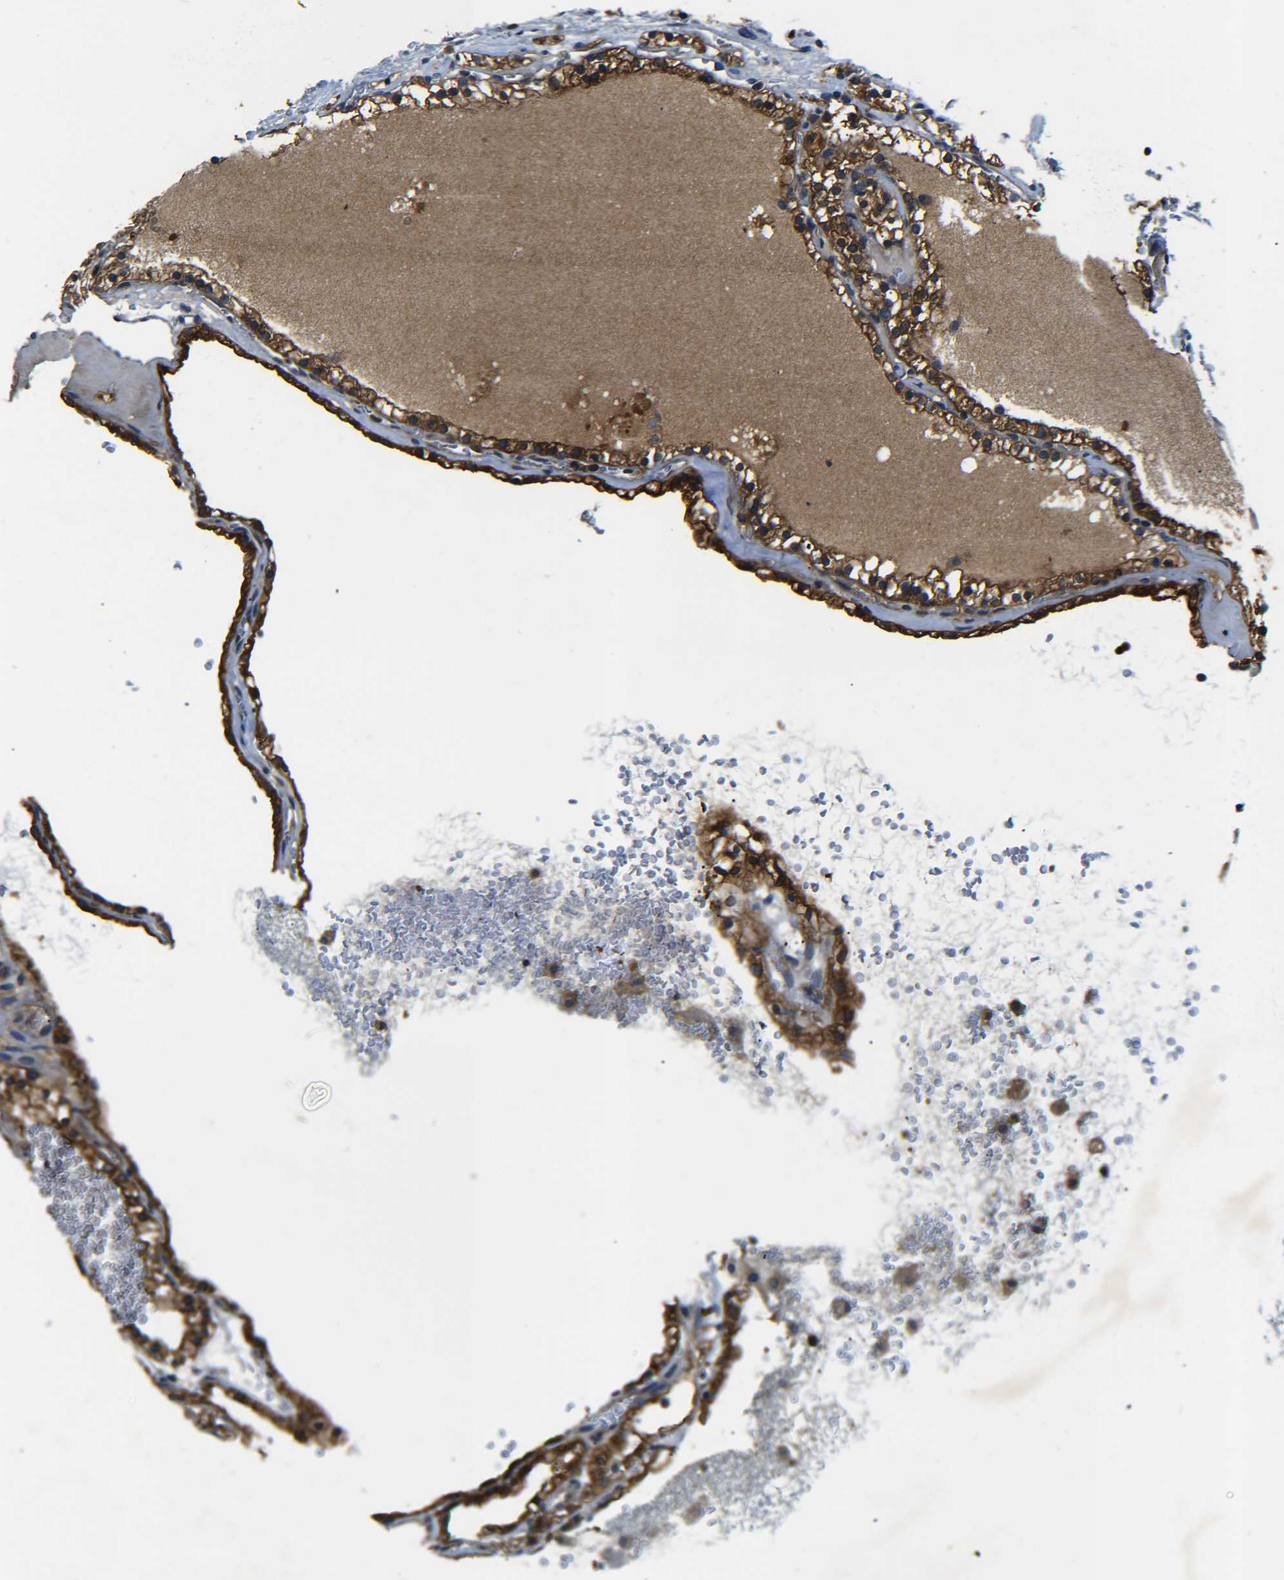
{"staining": {"intensity": "strong", "quantity": ">75%", "location": "cytoplasmic/membranous"}, "tissue": "renal cancer", "cell_type": "Tumor cells", "image_type": "cancer", "snomed": [{"axis": "morphology", "description": "Adenocarcinoma, NOS"}, {"axis": "topography", "description": "Kidney"}], "caption": "This is an image of immunohistochemistry (IHC) staining of renal adenocarcinoma, which shows strong expression in the cytoplasmic/membranous of tumor cells.", "gene": "PREB", "patient": {"sex": "female", "age": 41}}